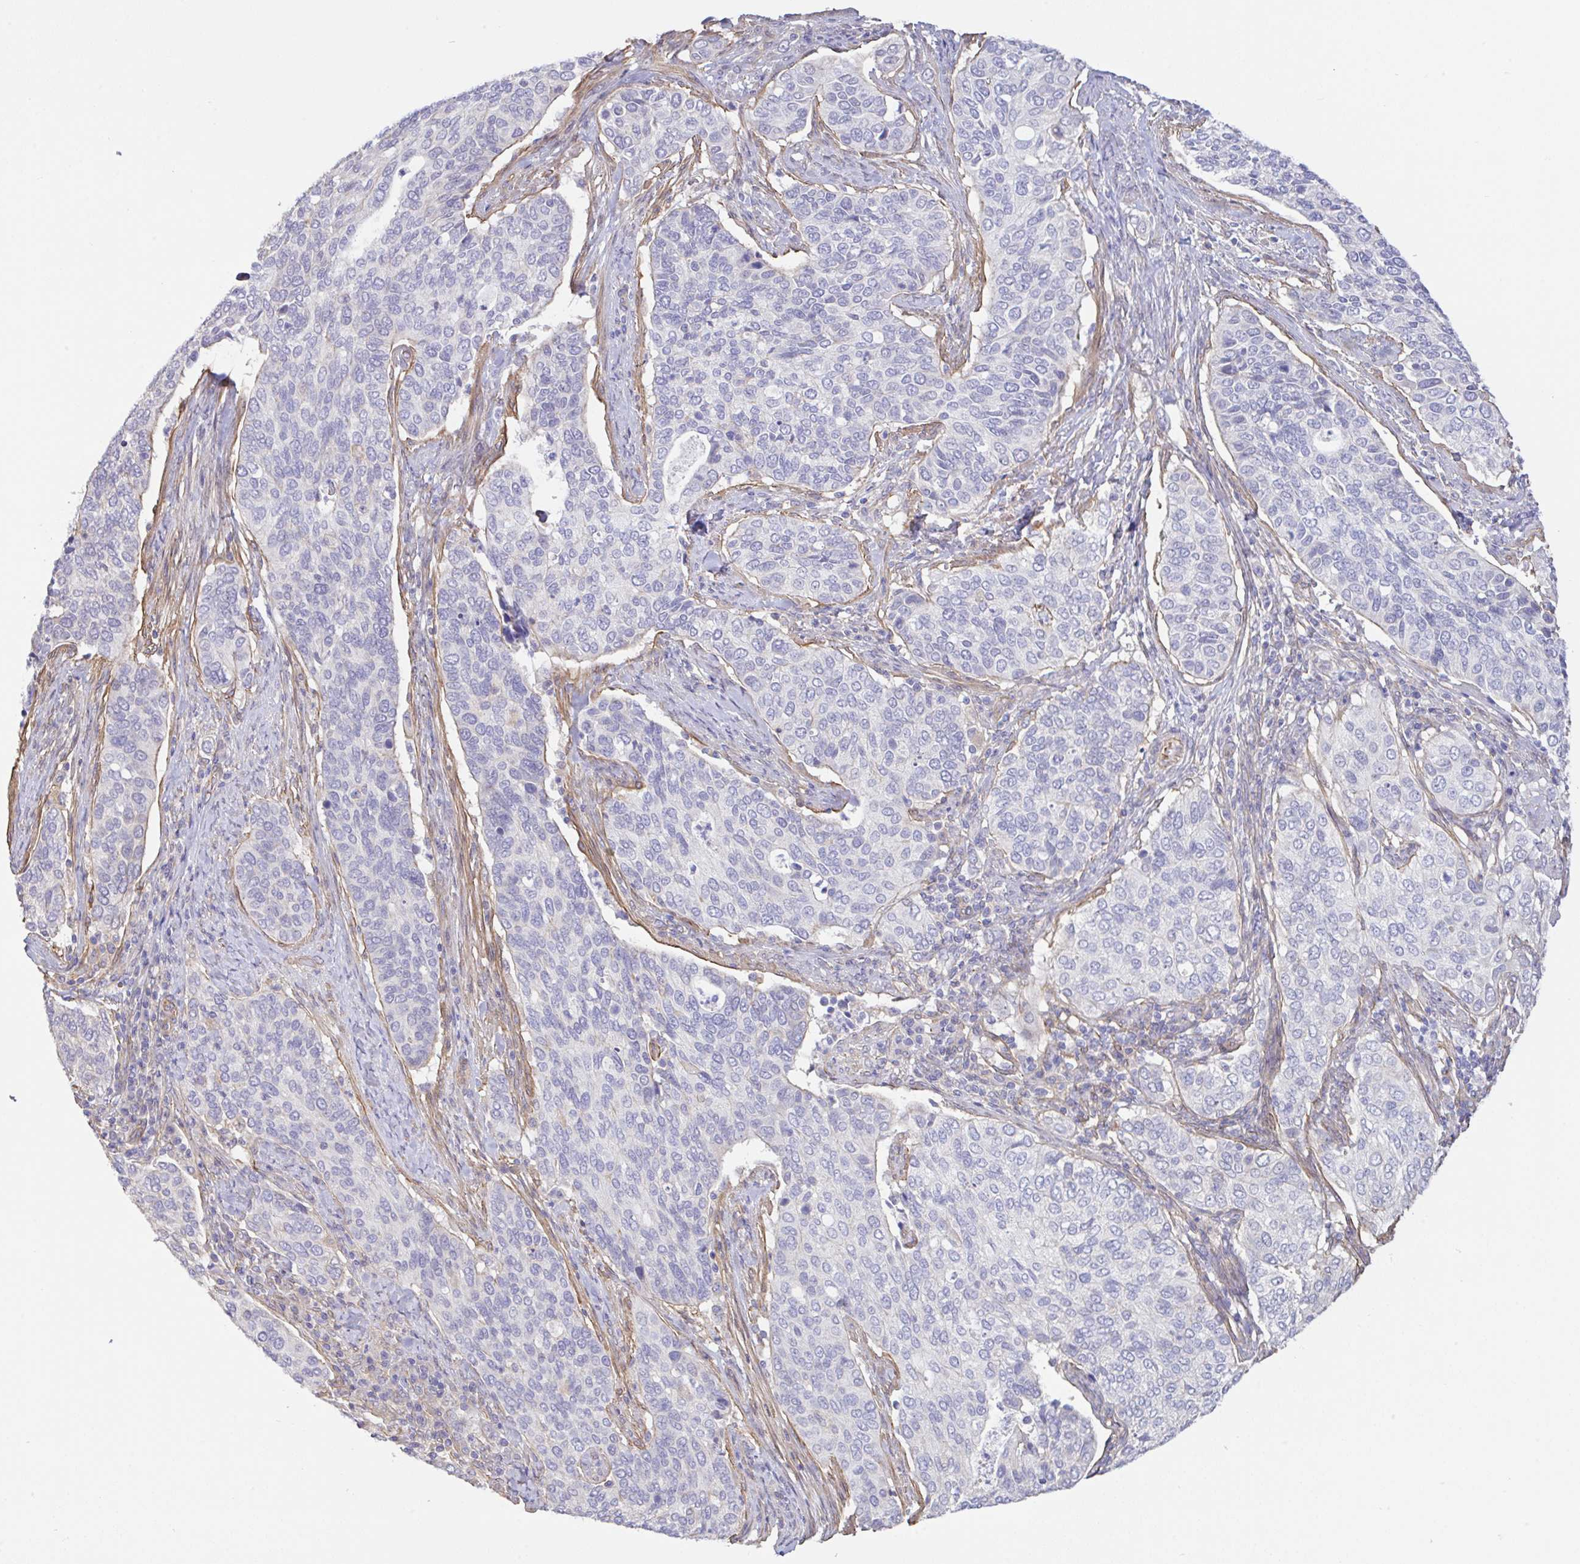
{"staining": {"intensity": "negative", "quantity": "none", "location": "none"}, "tissue": "cervical cancer", "cell_type": "Tumor cells", "image_type": "cancer", "snomed": [{"axis": "morphology", "description": "Squamous cell carcinoma, NOS"}, {"axis": "topography", "description": "Cervix"}], "caption": "Cervical cancer was stained to show a protein in brown. There is no significant positivity in tumor cells.", "gene": "PLCD4", "patient": {"sex": "female", "age": 38}}